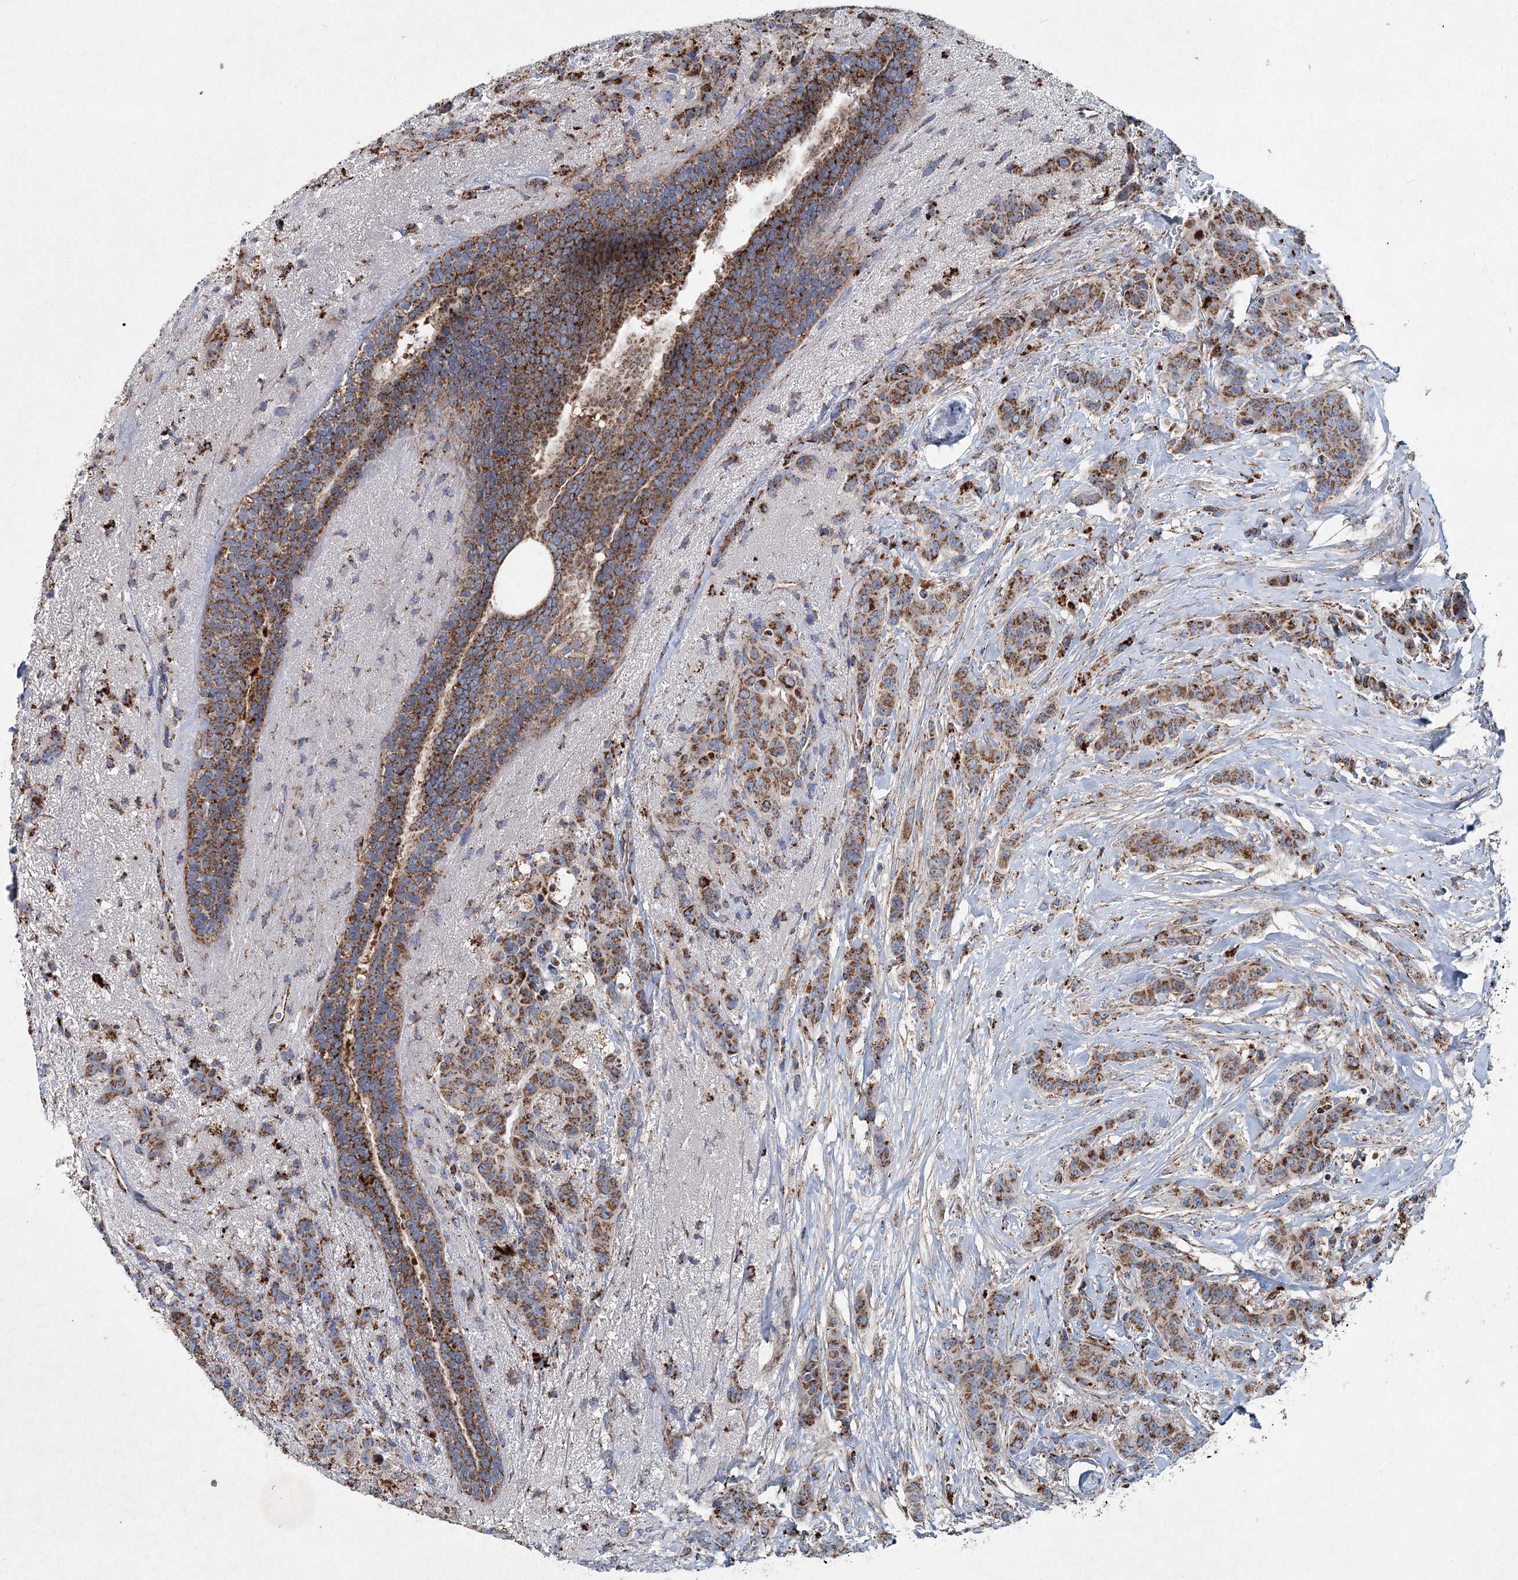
{"staining": {"intensity": "moderate", "quantity": ">75%", "location": "cytoplasmic/membranous"}, "tissue": "breast cancer", "cell_type": "Tumor cells", "image_type": "cancer", "snomed": [{"axis": "morphology", "description": "Duct carcinoma"}, {"axis": "topography", "description": "Breast"}], "caption": "Immunohistochemistry (IHC) micrograph of neoplastic tissue: breast cancer stained using immunohistochemistry (IHC) exhibits medium levels of moderate protein expression localized specifically in the cytoplasmic/membranous of tumor cells, appearing as a cytoplasmic/membranous brown color.", "gene": "SPAG16", "patient": {"sex": "female", "age": 40}}